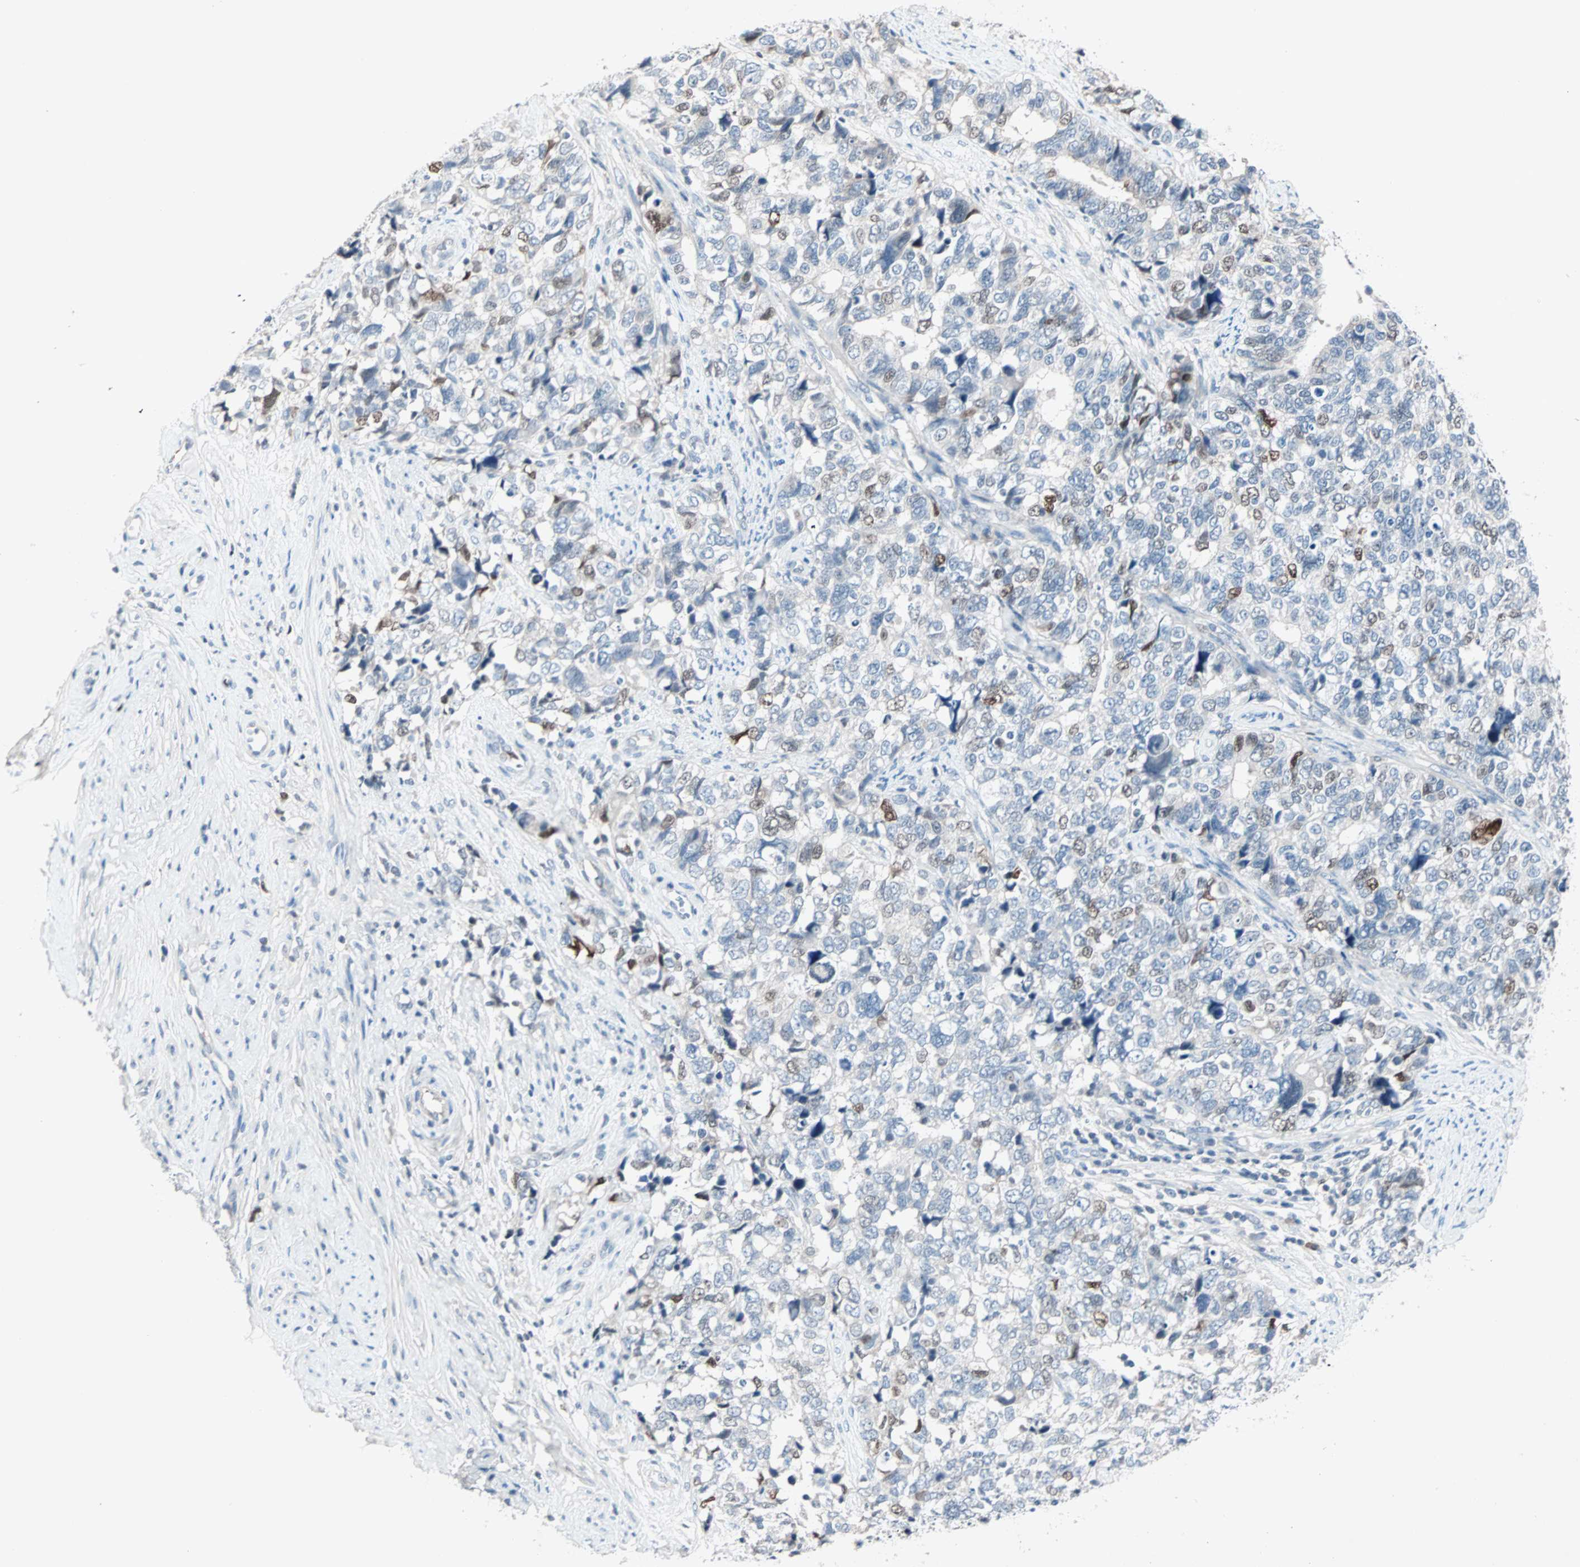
{"staining": {"intensity": "moderate", "quantity": "<25%", "location": "nuclear"}, "tissue": "cervical cancer", "cell_type": "Tumor cells", "image_type": "cancer", "snomed": [{"axis": "morphology", "description": "Squamous cell carcinoma, NOS"}, {"axis": "topography", "description": "Cervix"}], "caption": "The image shows staining of cervical cancer, revealing moderate nuclear protein expression (brown color) within tumor cells. The staining was performed using DAB (3,3'-diaminobenzidine), with brown indicating positive protein expression. Nuclei are stained blue with hematoxylin.", "gene": "CCNE2", "patient": {"sex": "female", "age": 63}}